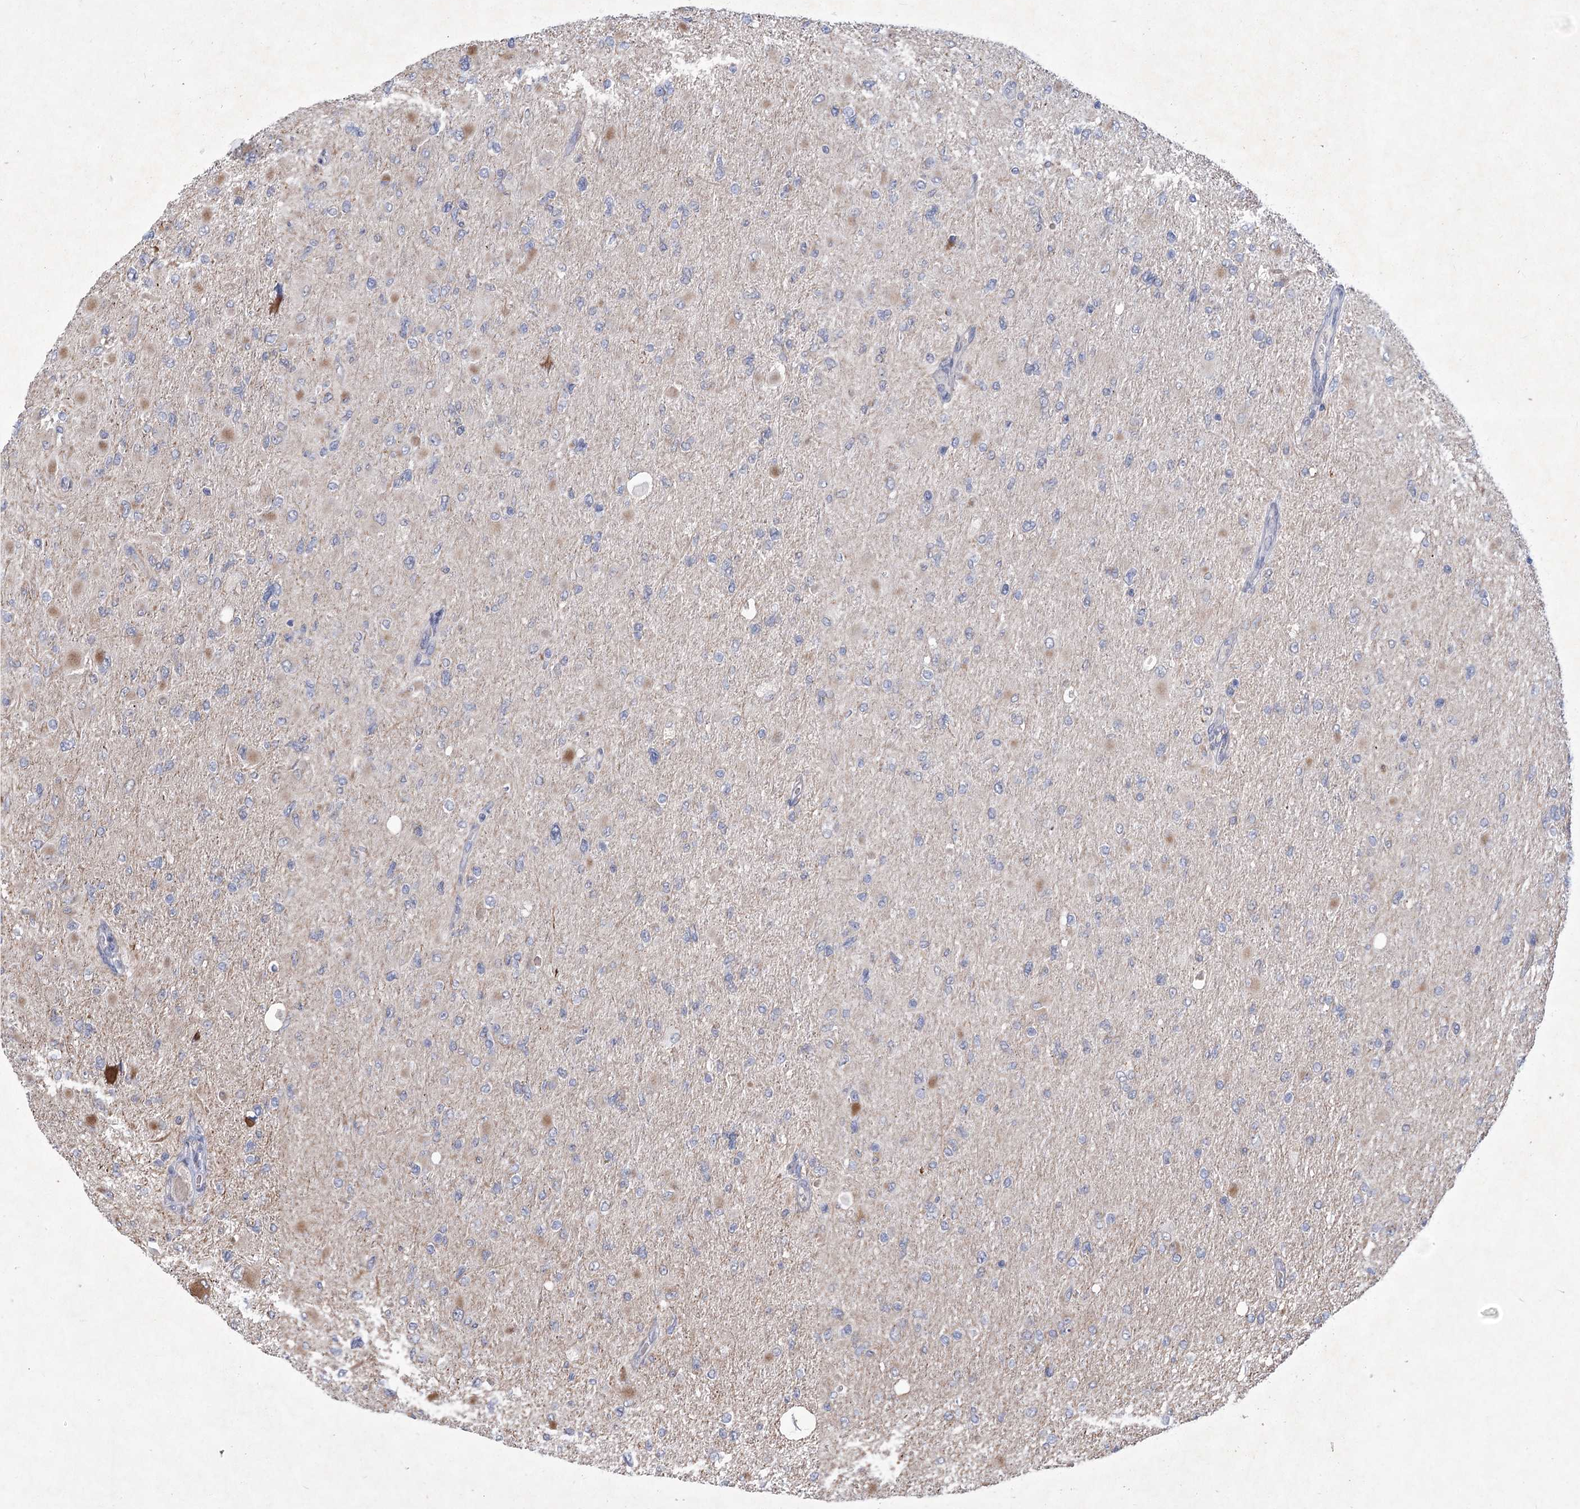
{"staining": {"intensity": "negative", "quantity": "none", "location": "none"}, "tissue": "glioma", "cell_type": "Tumor cells", "image_type": "cancer", "snomed": [{"axis": "morphology", "description": "Glioma, malignant, High grade"}, {"axis": "topography", "description": "Cerebral cortex"}], "caption": "Tumor cells are negative for protein expression in human malignant glioma (high-grade).", "gene": "GCNT4", "patient": {"sex": "female", "age": 36}}